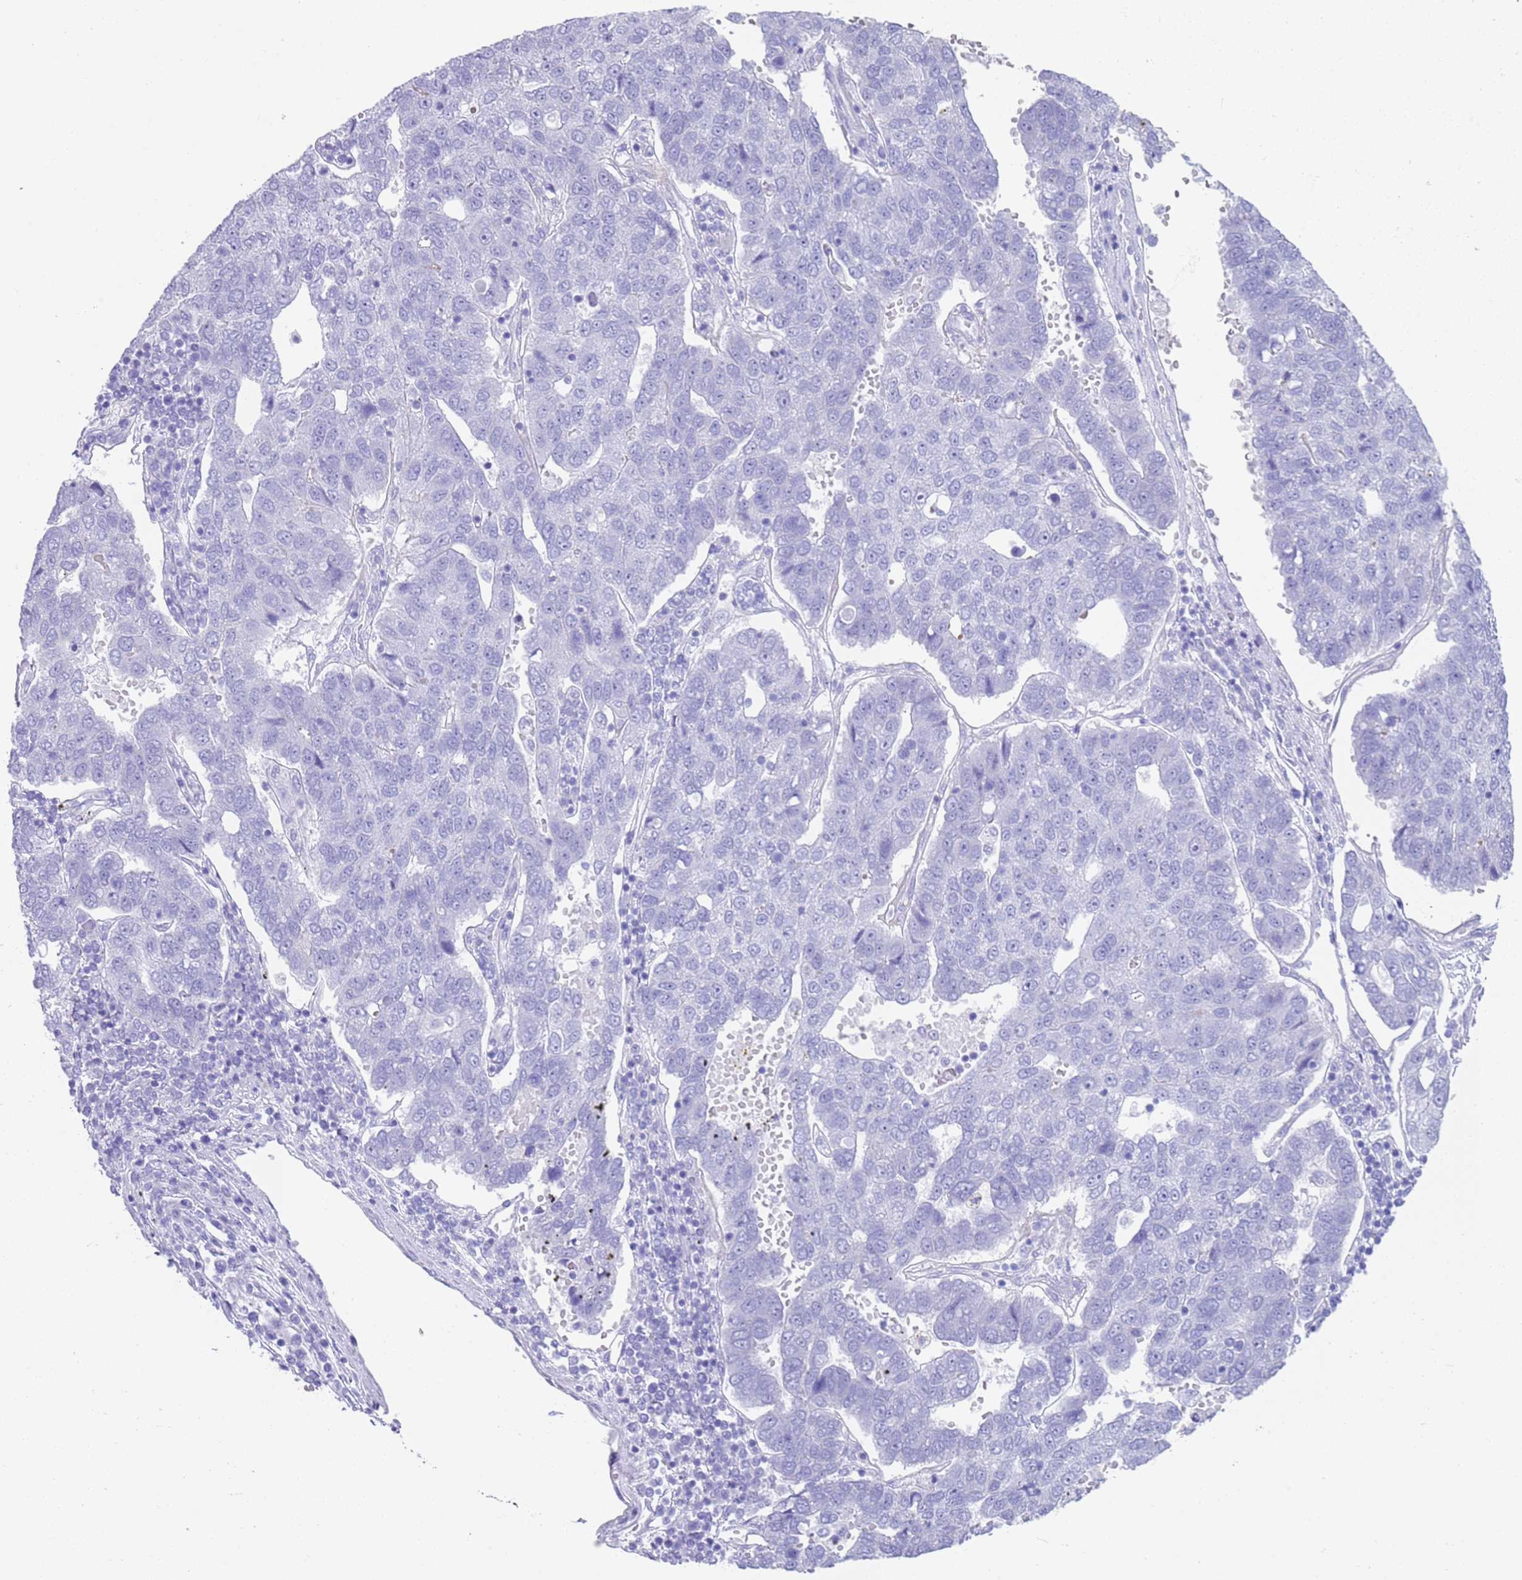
{"staining": {"intensity": "negative", "quantity": "none", "location": "none"}, "tissue": "pancreatic cancer", "cell_type": "Tumor cells", "image_type": "cancer", "snomed": [{"axis": "morphology", "description": "Adenocarcinoma, NOS"}, {"axis": "topography", "description": "Pancreas"}], "caption": "IHC photomicrograph of pancreatic cancer (adenocarcinoma) stained for a protein (brown), which demonstrates no expression in tumor cells.", "gene": "CPXM2", "patient": {"sex": "female", "age": 61}}